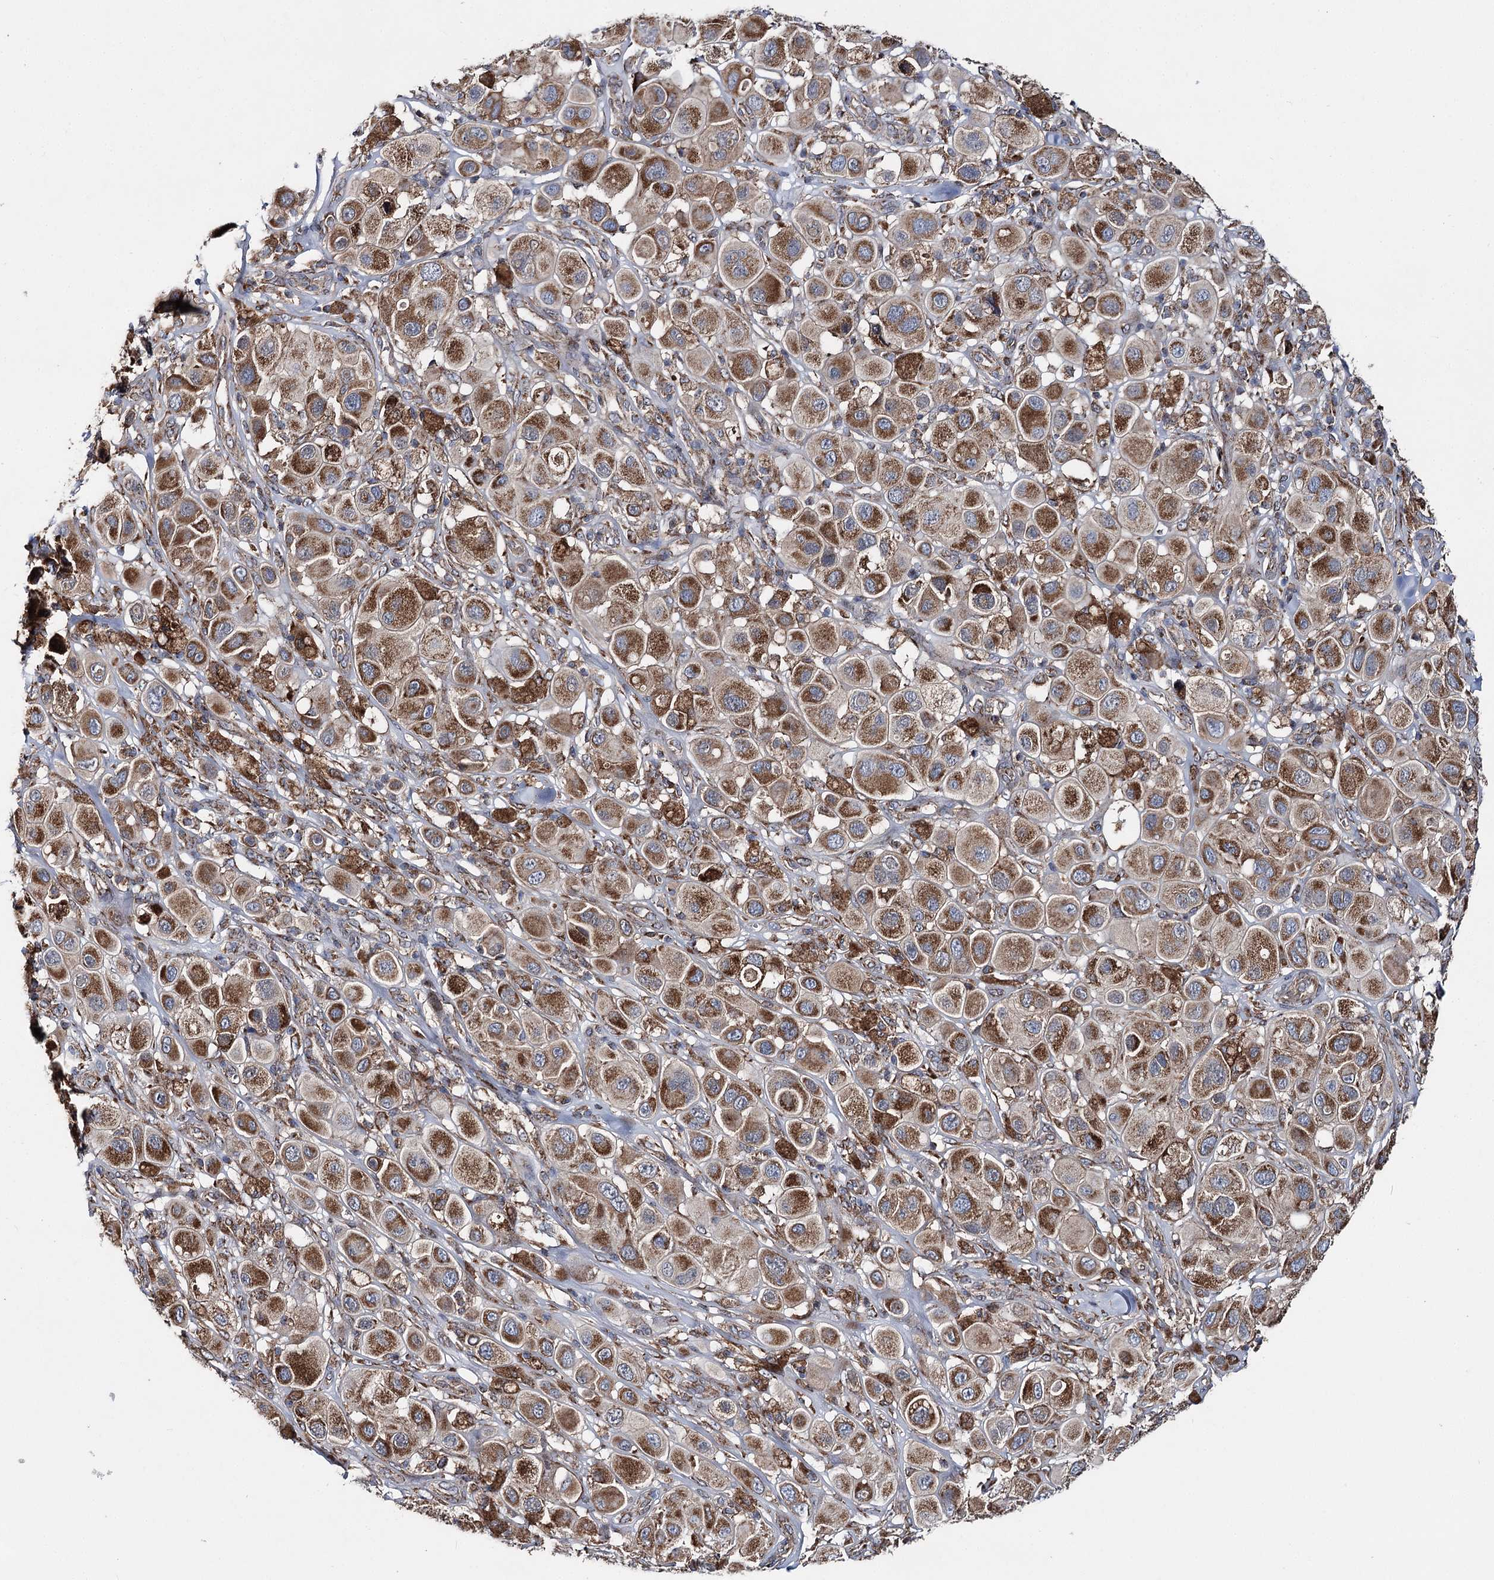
{"staining": {"intensity": "strong", "quantity": ">75%", "location": "cytoplasmic/membranous"}, "tissue": "melanoma", "cell_type": "Tumor cells", "image_type": "cancer", "snomed": [{"axis": "morphology", "description": "Malignant melanoma, Metastatic site"}, {"axis": "topography", "description": "Skin"}], "caption": "Protein analysis of malignant melanoma (metastatic site) tissue reveals strong cytoplasmic/membranous positivity in about >75% of tumor cells.", "gene": "MSANTD2", "patient": {"sex": "male", "age": 41}}